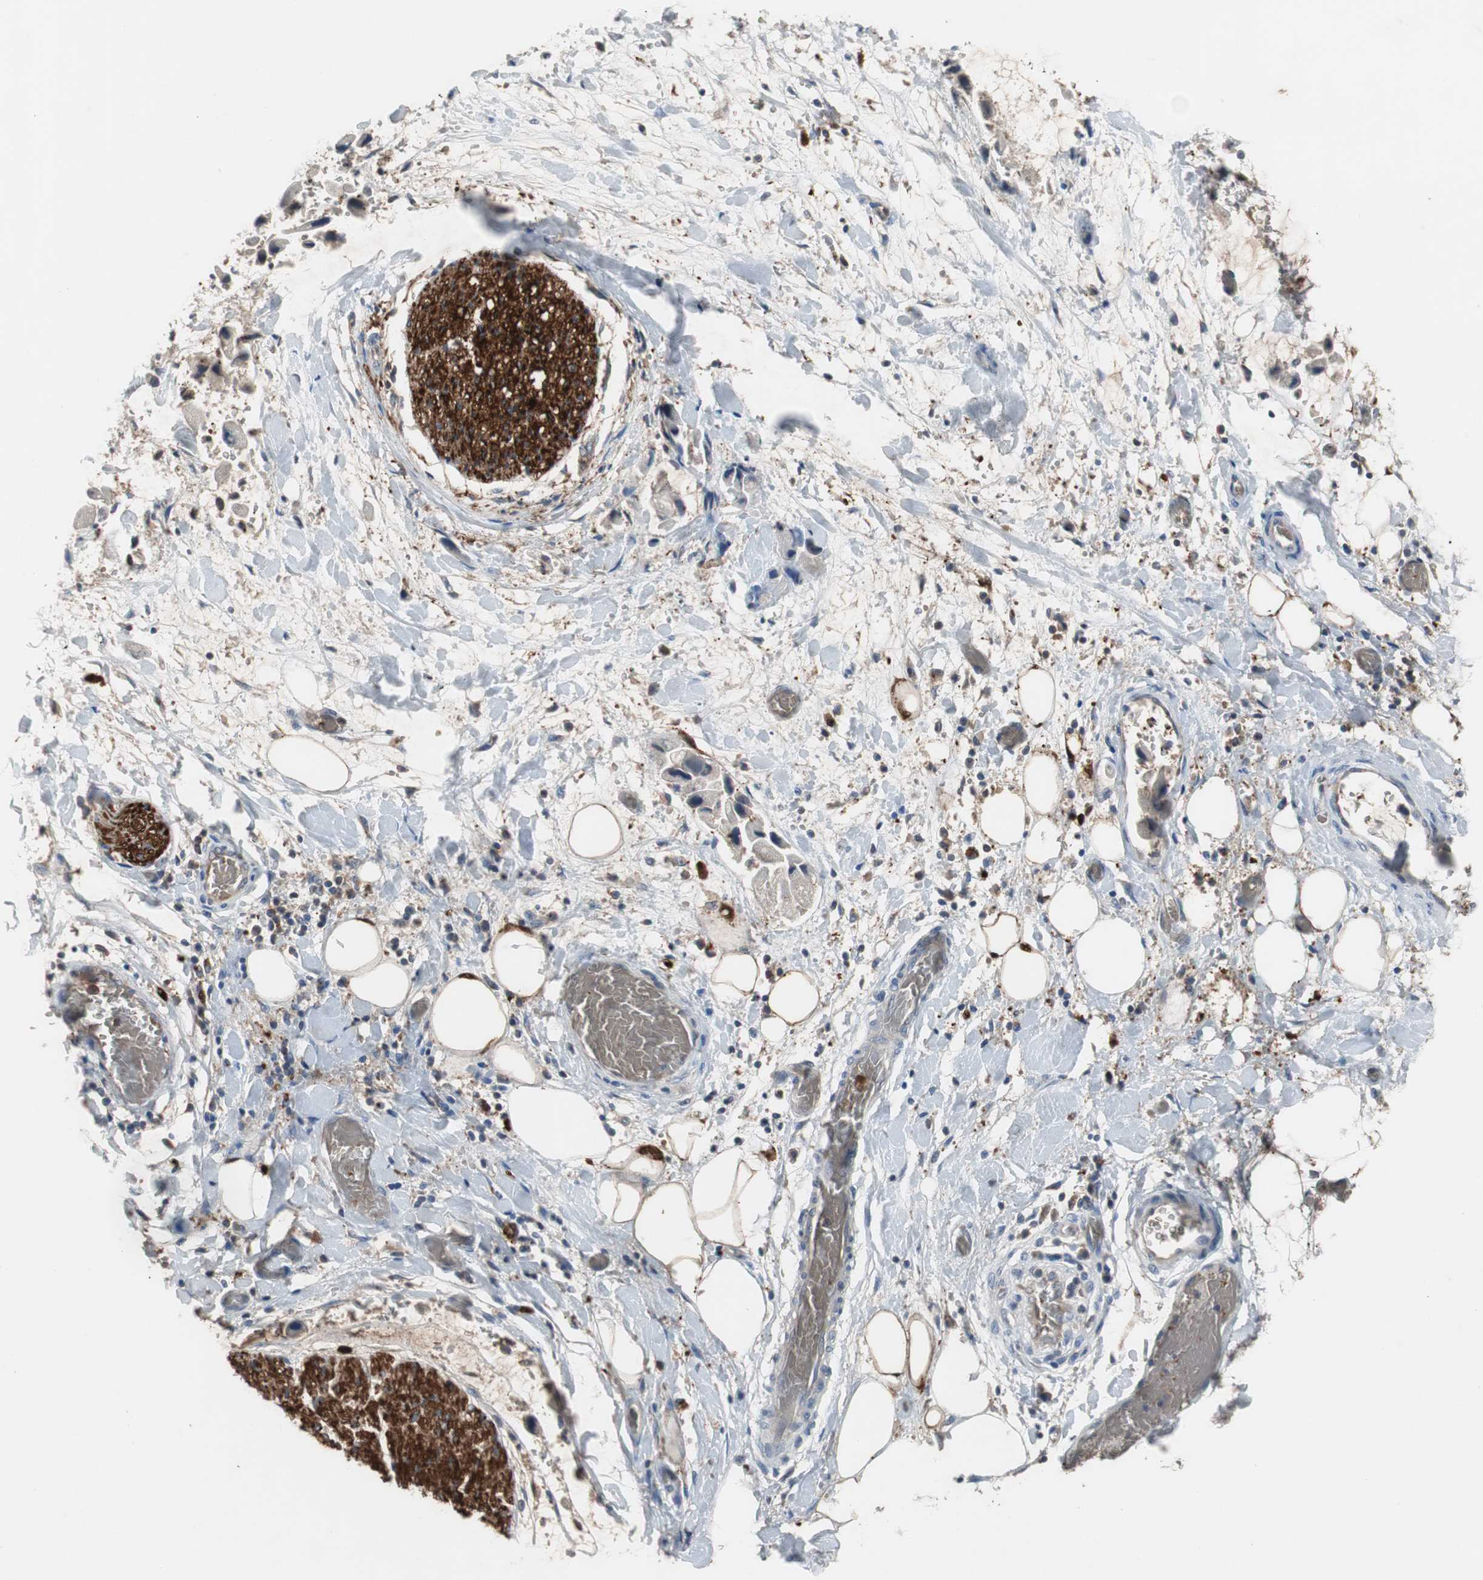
{"staining": {"intensity": "moderate", "quantity": ">75%", "location": "cytoplasmic/membranous,nuclear"}, "tissue": "adipose tissue", "cell_type": "Adipocytes", "image_type": "normal", "snomed": [{"axis": "morphology", "description": "Normal tissue, NOS"}, {"axis": "morphology", "description": "Cholangiocarcinoma"}, {"axis": "topography", "description": "Liver"}, {"axis": "topography", "description": "Peripheral nerve tissue"}], "caption": "An image of adipose tissue stained for a protein reveals moderate cytoplasmic/membranous,nuclear brown staining in adipocytes. Nuclei are stained in blue.", "gene": "CALB2", "patient": {"sex": "male", "age": 50}}